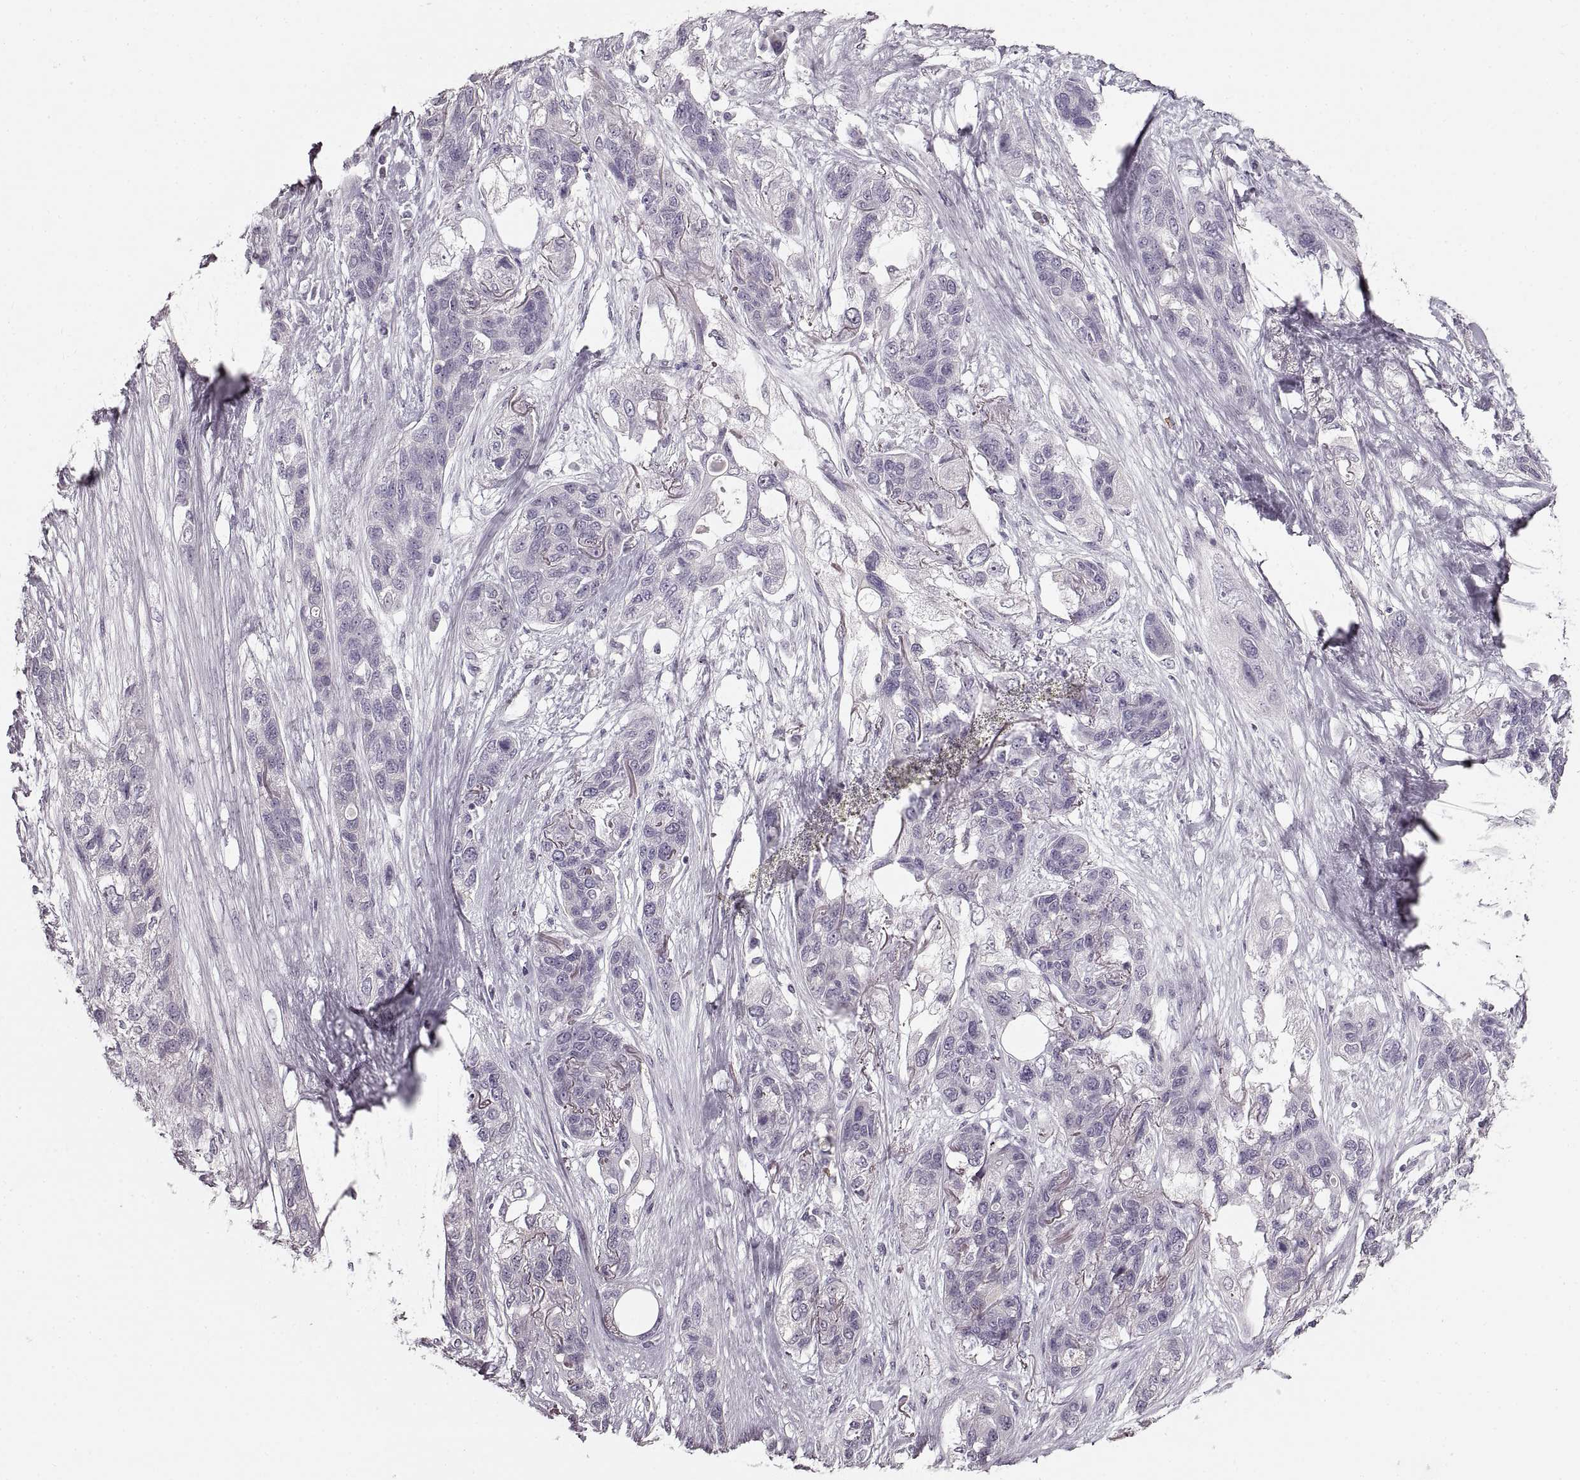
{"staining": {"intensity": "negative", "quantity": "none", "location": "none"}, "tissue": "lung cancer", "cell_type": "Tumor cells", "image_type": "cancer", "snomed": [{"axis": "morphology", "description": "Squamous cell carcinoma, NOS"}, {"axis": "topography", "description": "Lung"}], "caption": "Immunohistochemistry micrograph of squamous cell carcinoma (lung) stained for a protein (brown), which reveals no staining in tumor cells.", "gene": "CNTN1", "patient": {"sex": "female", "age": 70}}